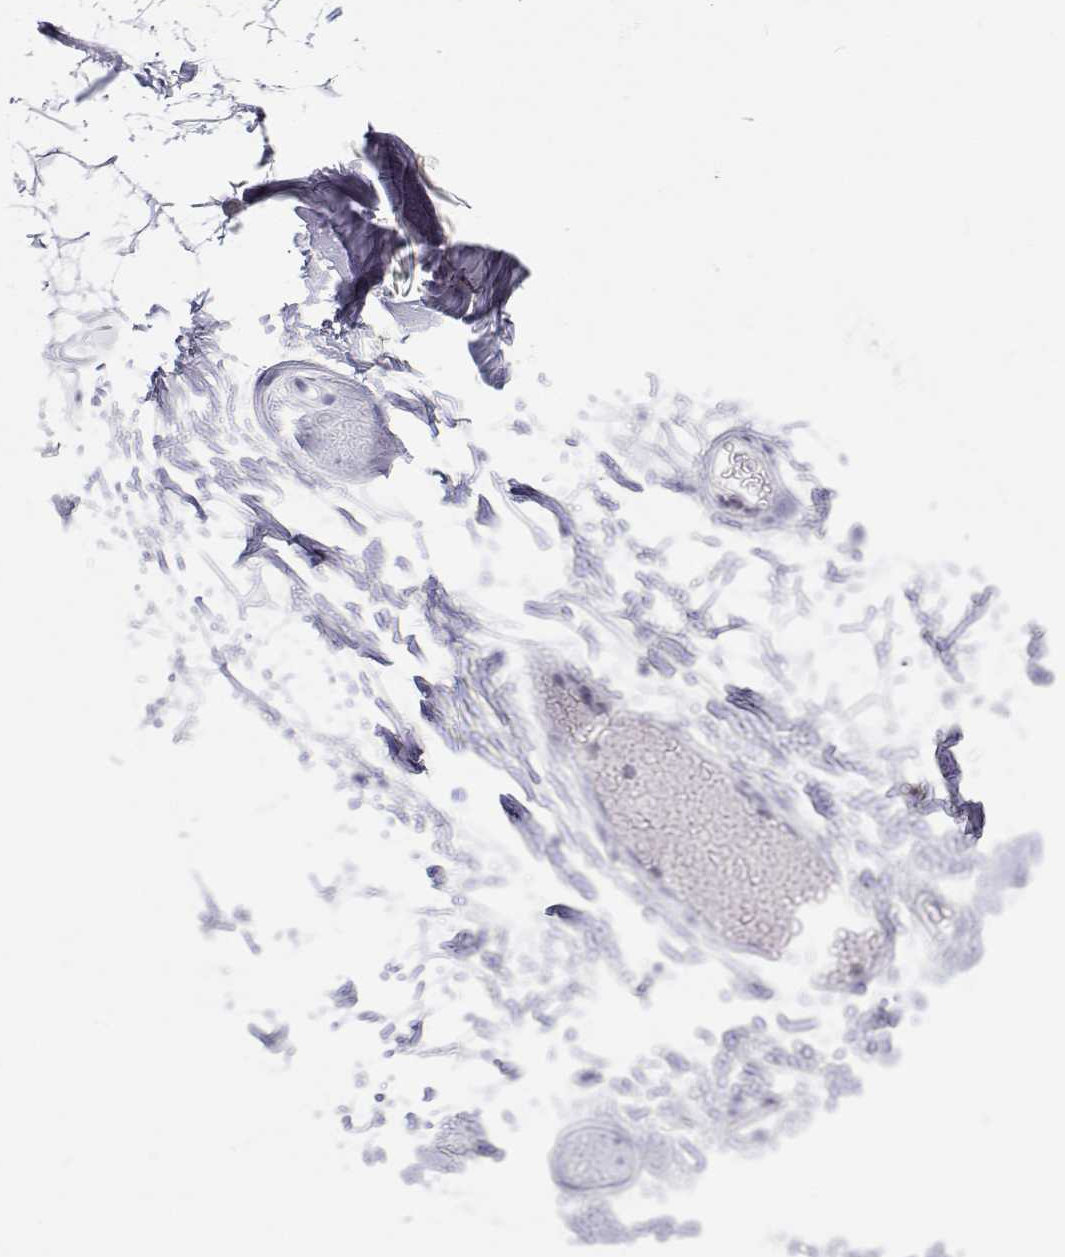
{"staining": {"intensity": "negative", "quantity": "none", "location": "none"}, "tissue": "adipose tissue", "cell_type": "Adipocytes", "image_type": "normal", "snomed": [{"axis": "morphology", "description": "Normal tissue, NOS"}, {"axis": "topography", "description": "Anal"}, {"axis": "topography", "description": "Peripheral nerve tissue"}], "caption": "The photomicrograph reveals no significant expression in adipocytes of adipose tissue.", "gene": "SFTPB", "patient": {"sex": "male", "age": 78}}